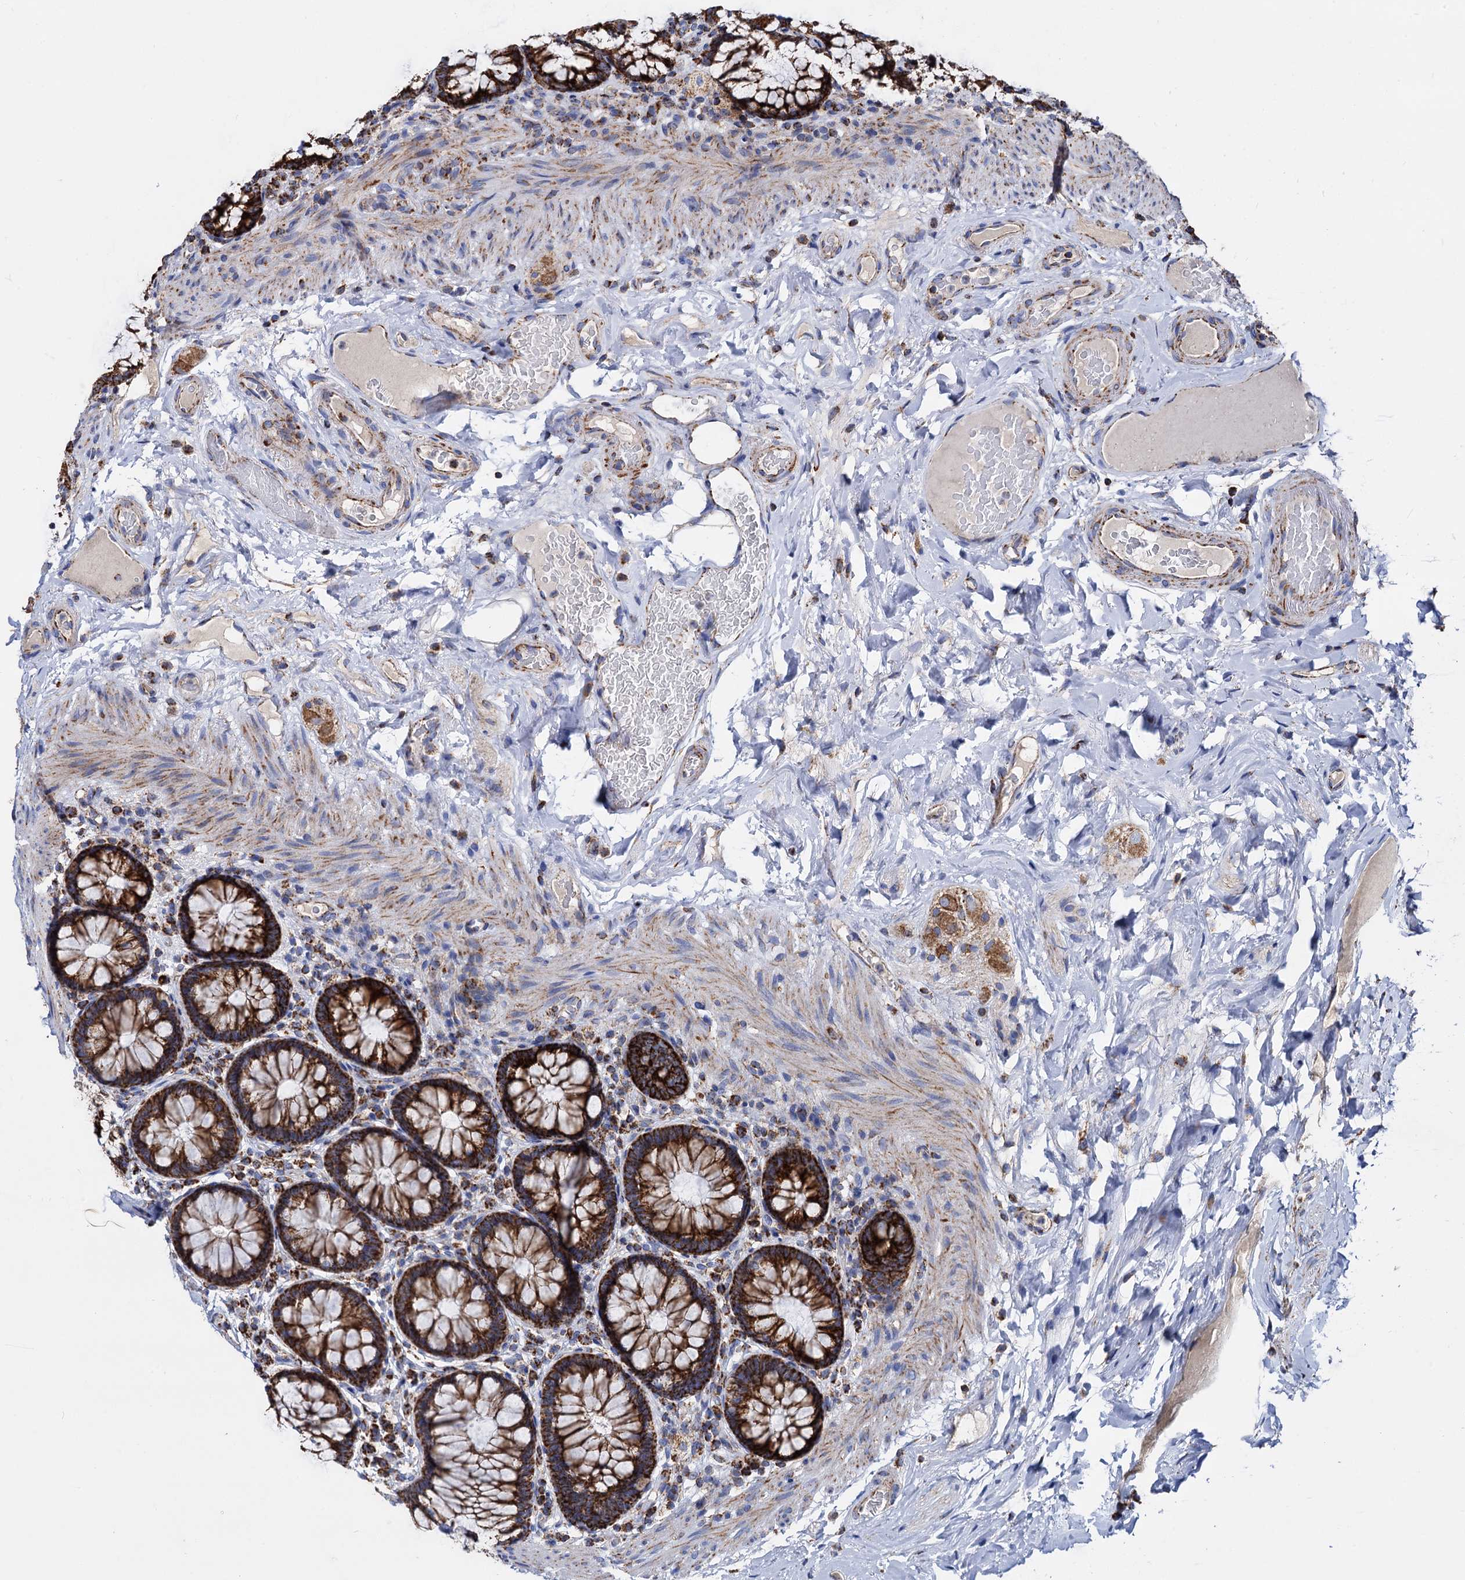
{"staining": {"intensity": "moderate", "quantity": ">75%", "location": "cytoplasmic/membranous"}, "tissue": "rectum", "cell_type": "Glandular cells", "image_type": "normal", "snomed": [{"axis": "morphology", "description": "Normal tissue, NOS"}, {"axis": "topography", "description": "Rectum"}], "caption": "Rectum stained with DAB IHC demonstrates medium levels of moderate cytoplasmic/membranous positivity in approximately >75% of glandular cells.", "gene": "TIMM10", "patient": {"sex": "male", "age": 83}}